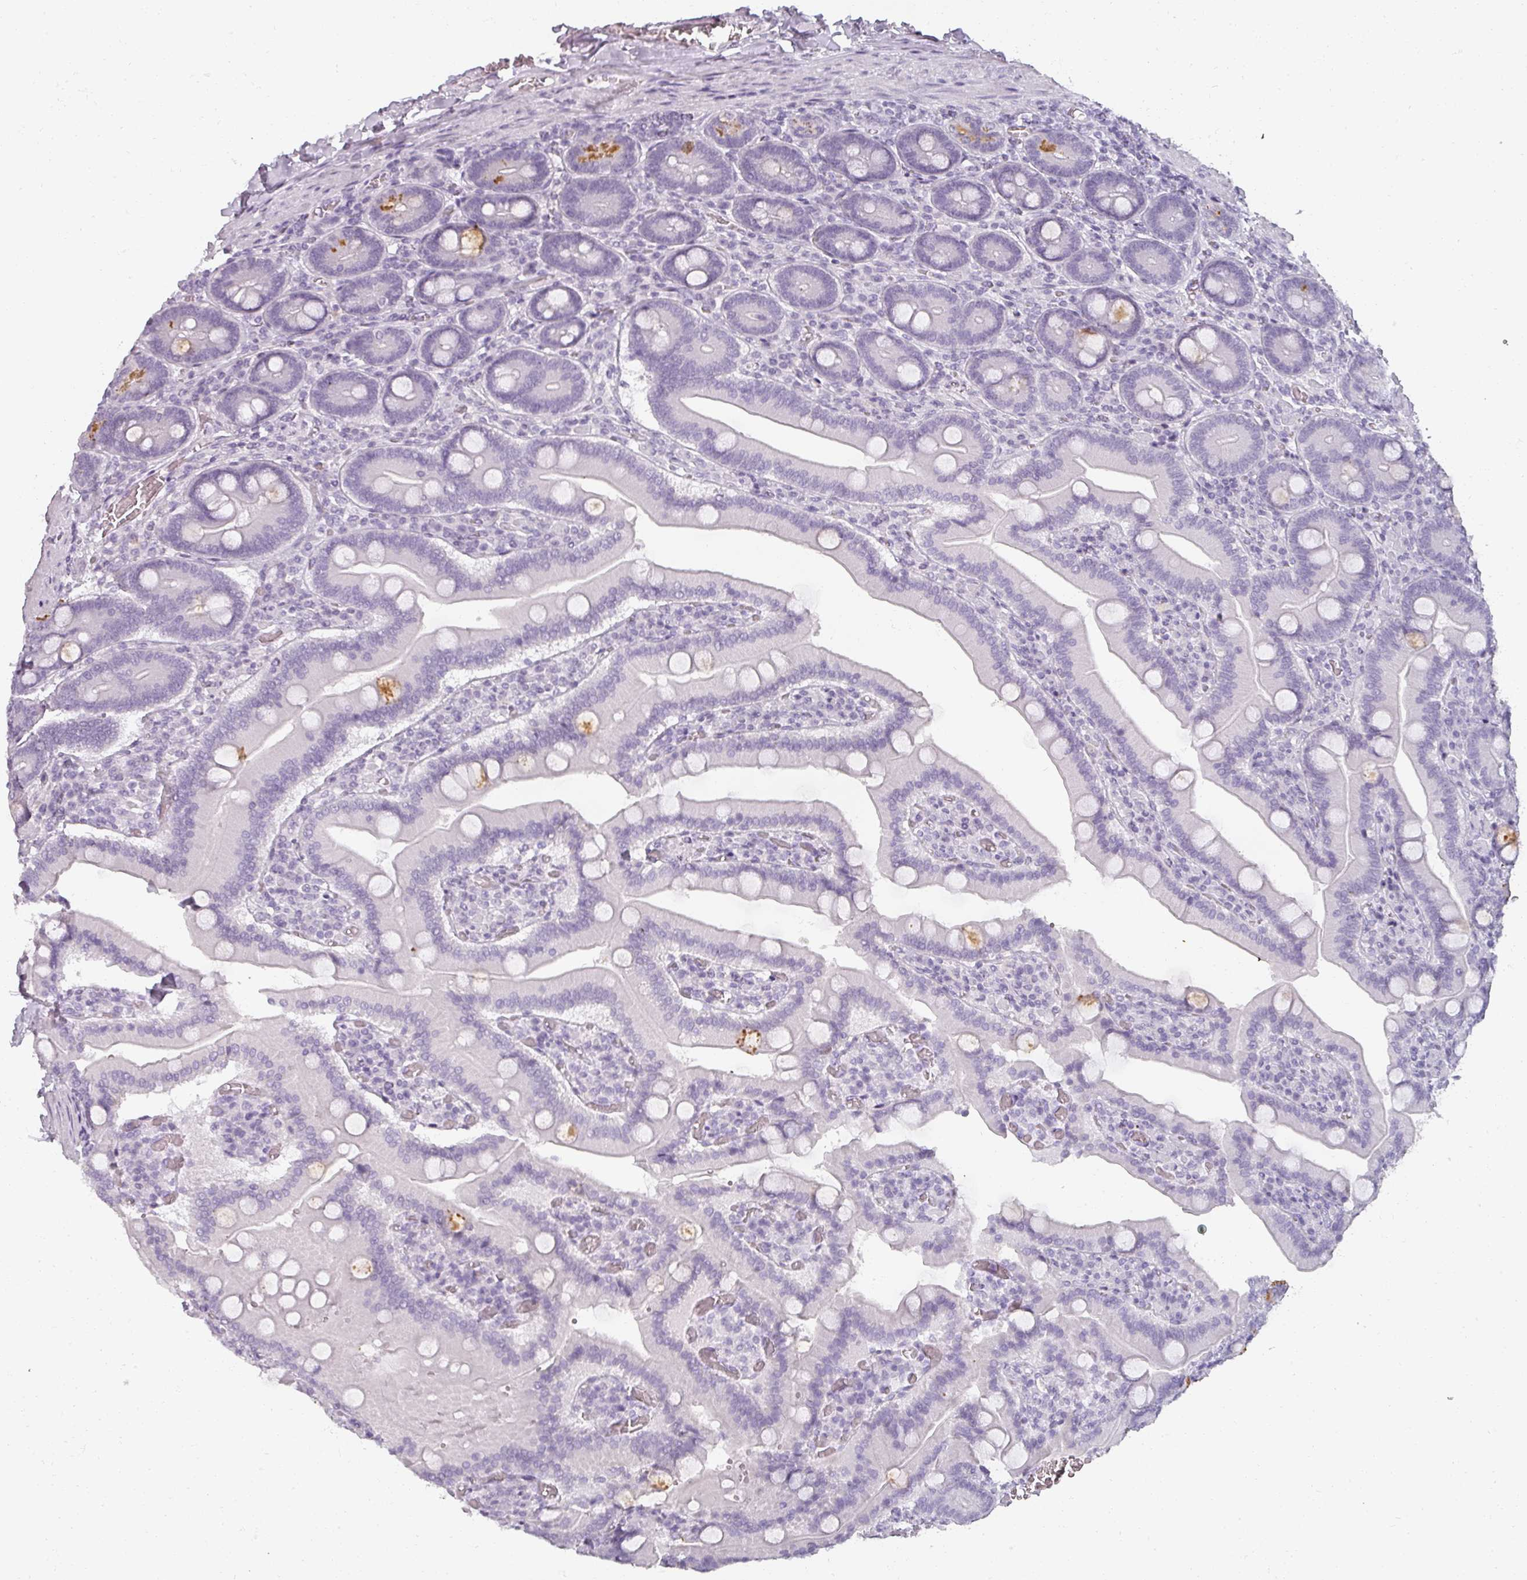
{"staining": {"intensity": "moderate", "quantity": "<25%", "location": "cytoplasmic/membranous"}, "tissue": "duodenum", "cell_type": "Glandular cells", "image_type": "normal", "snomed": [{"axis": "morphology", "description": "Normal tissue, NOS"}, {"axis": "topography", "description": "Duodenum"}], "caption": "About <25% of glandular cells in benign human duodenum demonstrate moderate cytoplasmic/membranous protein positivity as visualized by brown immunohistochemical staining.", "gene": "REG3A", "patient": {"sex": "female", "age": 62}}